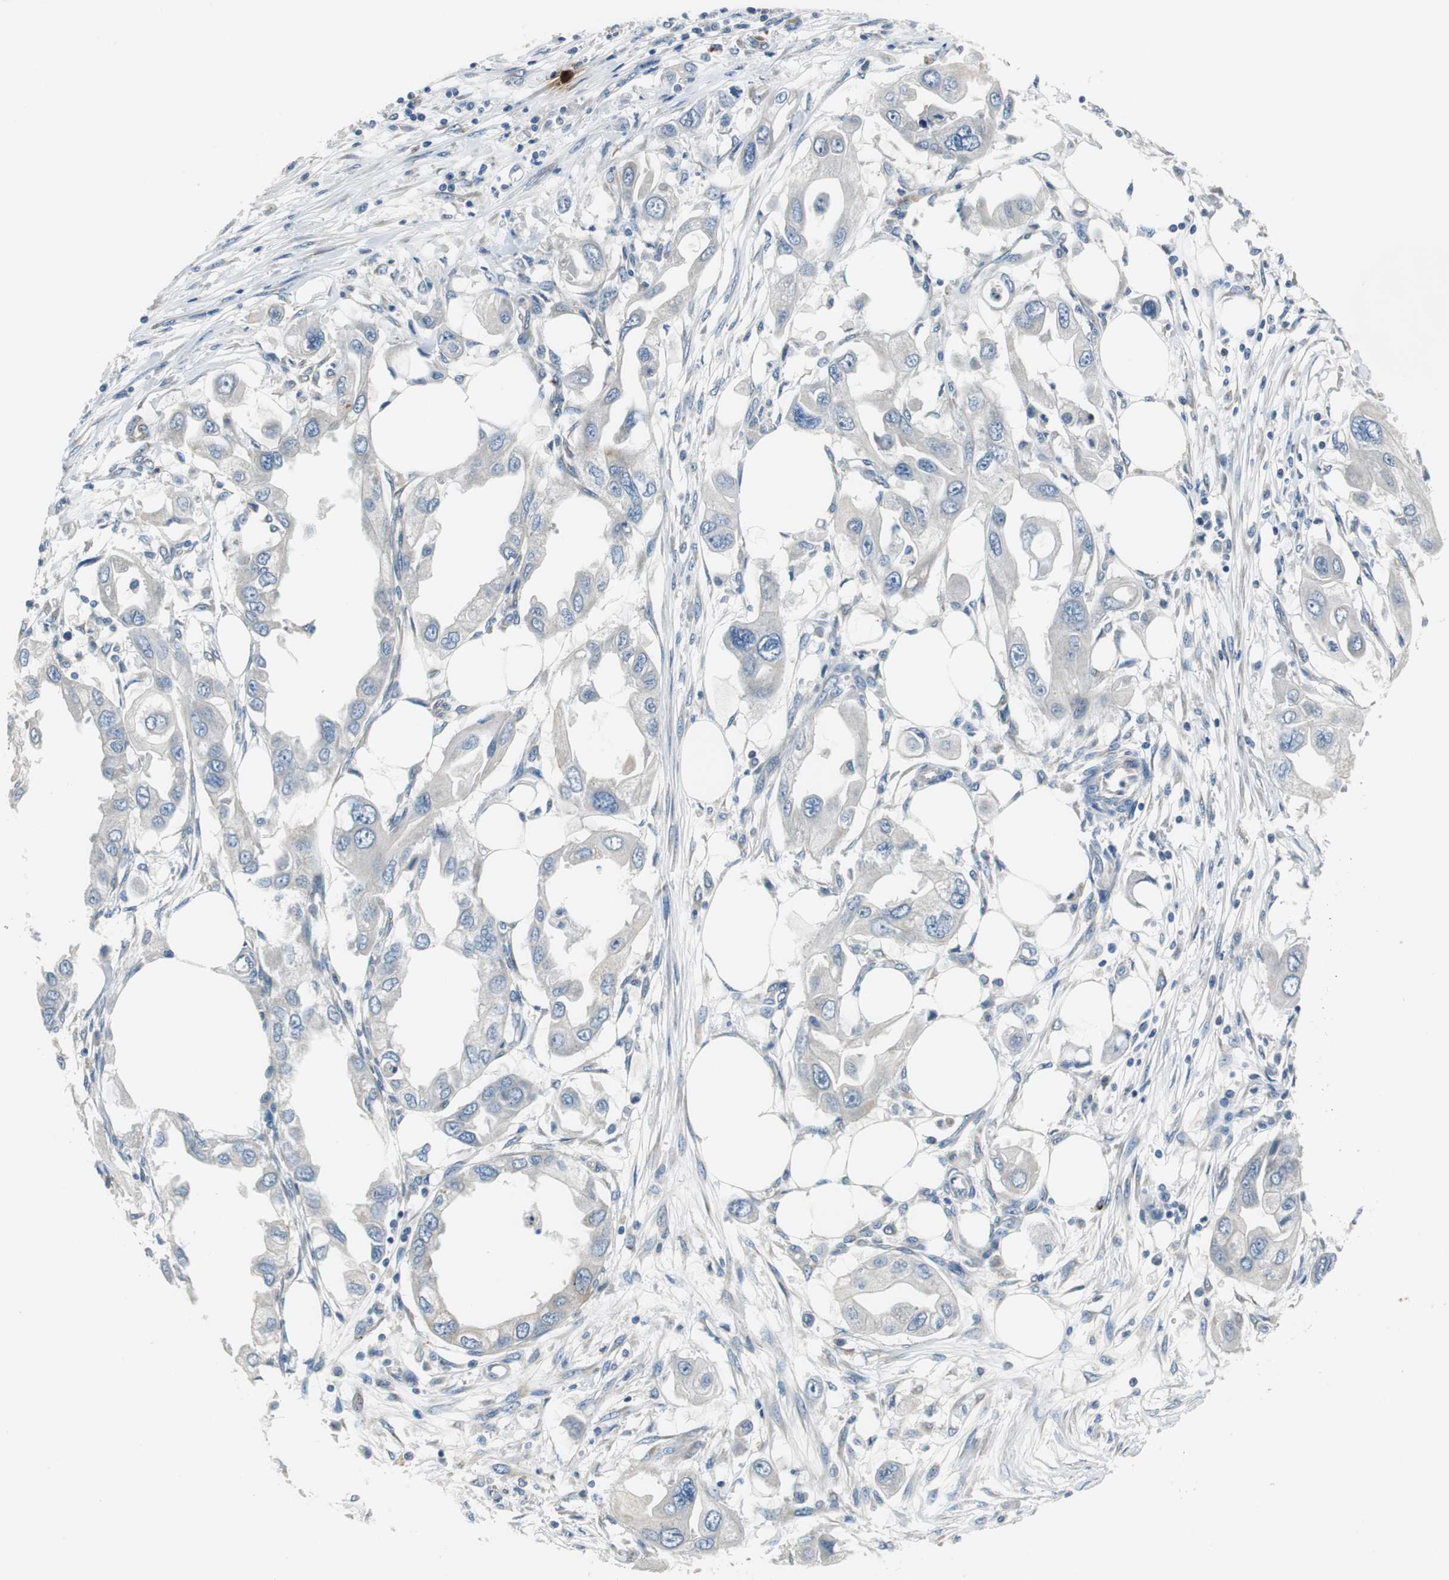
{"staining": {"intensity": "negative", "quantity": "none", "location": "none"}, "tissue": "endometrial cancer", "cell_type": "Tumor cells", "image_type": "cancer", "snomed": [{"axis": "morphology", "description": "Adenocarcinoma, NOS"}, {"axis": "topography", "description": "Endometrium"}], "caption": "IHC histopathology image of neoplastic tissue: human endometrial cancer (adenocarcinoma) stained with DAB demonstrates no significant protein staining in tumor cells.", "gene": "FADS2", "patient": {"sex": "female", "age": 67}}